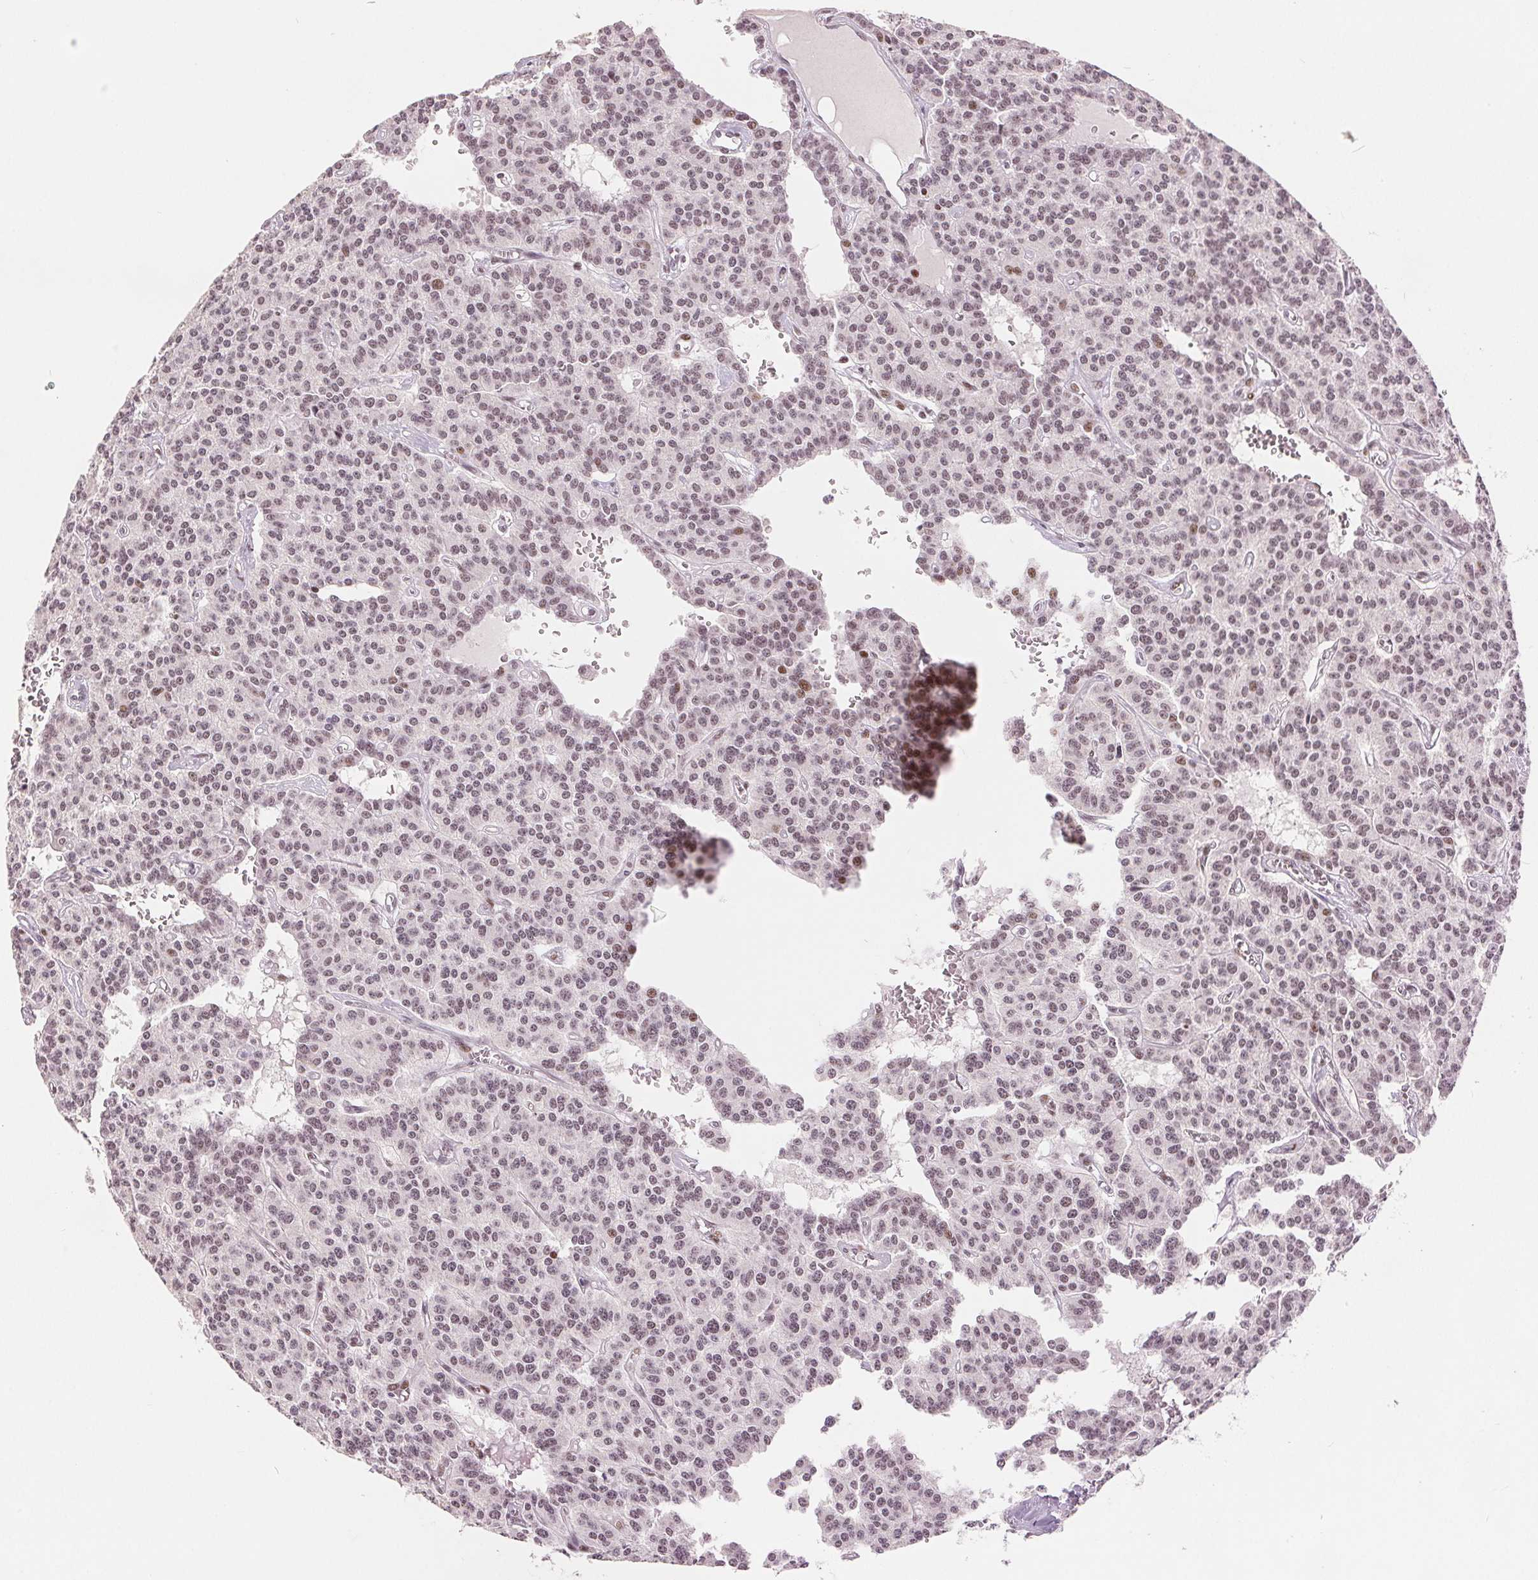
{"staining": {"intensity": "weak", "quantity": ">75%", "location": "nuclear"}, "tissue": "carcinoid", "cell_type": "Tumor cells", "image_type": "cancer", "snomed": [{"axis": "morphology", "description": "Carcinoid, malignant, NOS"}, {"axis": "topography", "description": "Lung"}], "caption": "Carcinoid was stained to show a protein in brown. There is low levels of weak nuclear positivity in about >75% of tumor cells. (DAB IHC with brightfield microscopy, high magnification).", "gene": "ZNF703", "patient": {"sex": "female", "age": 71}}